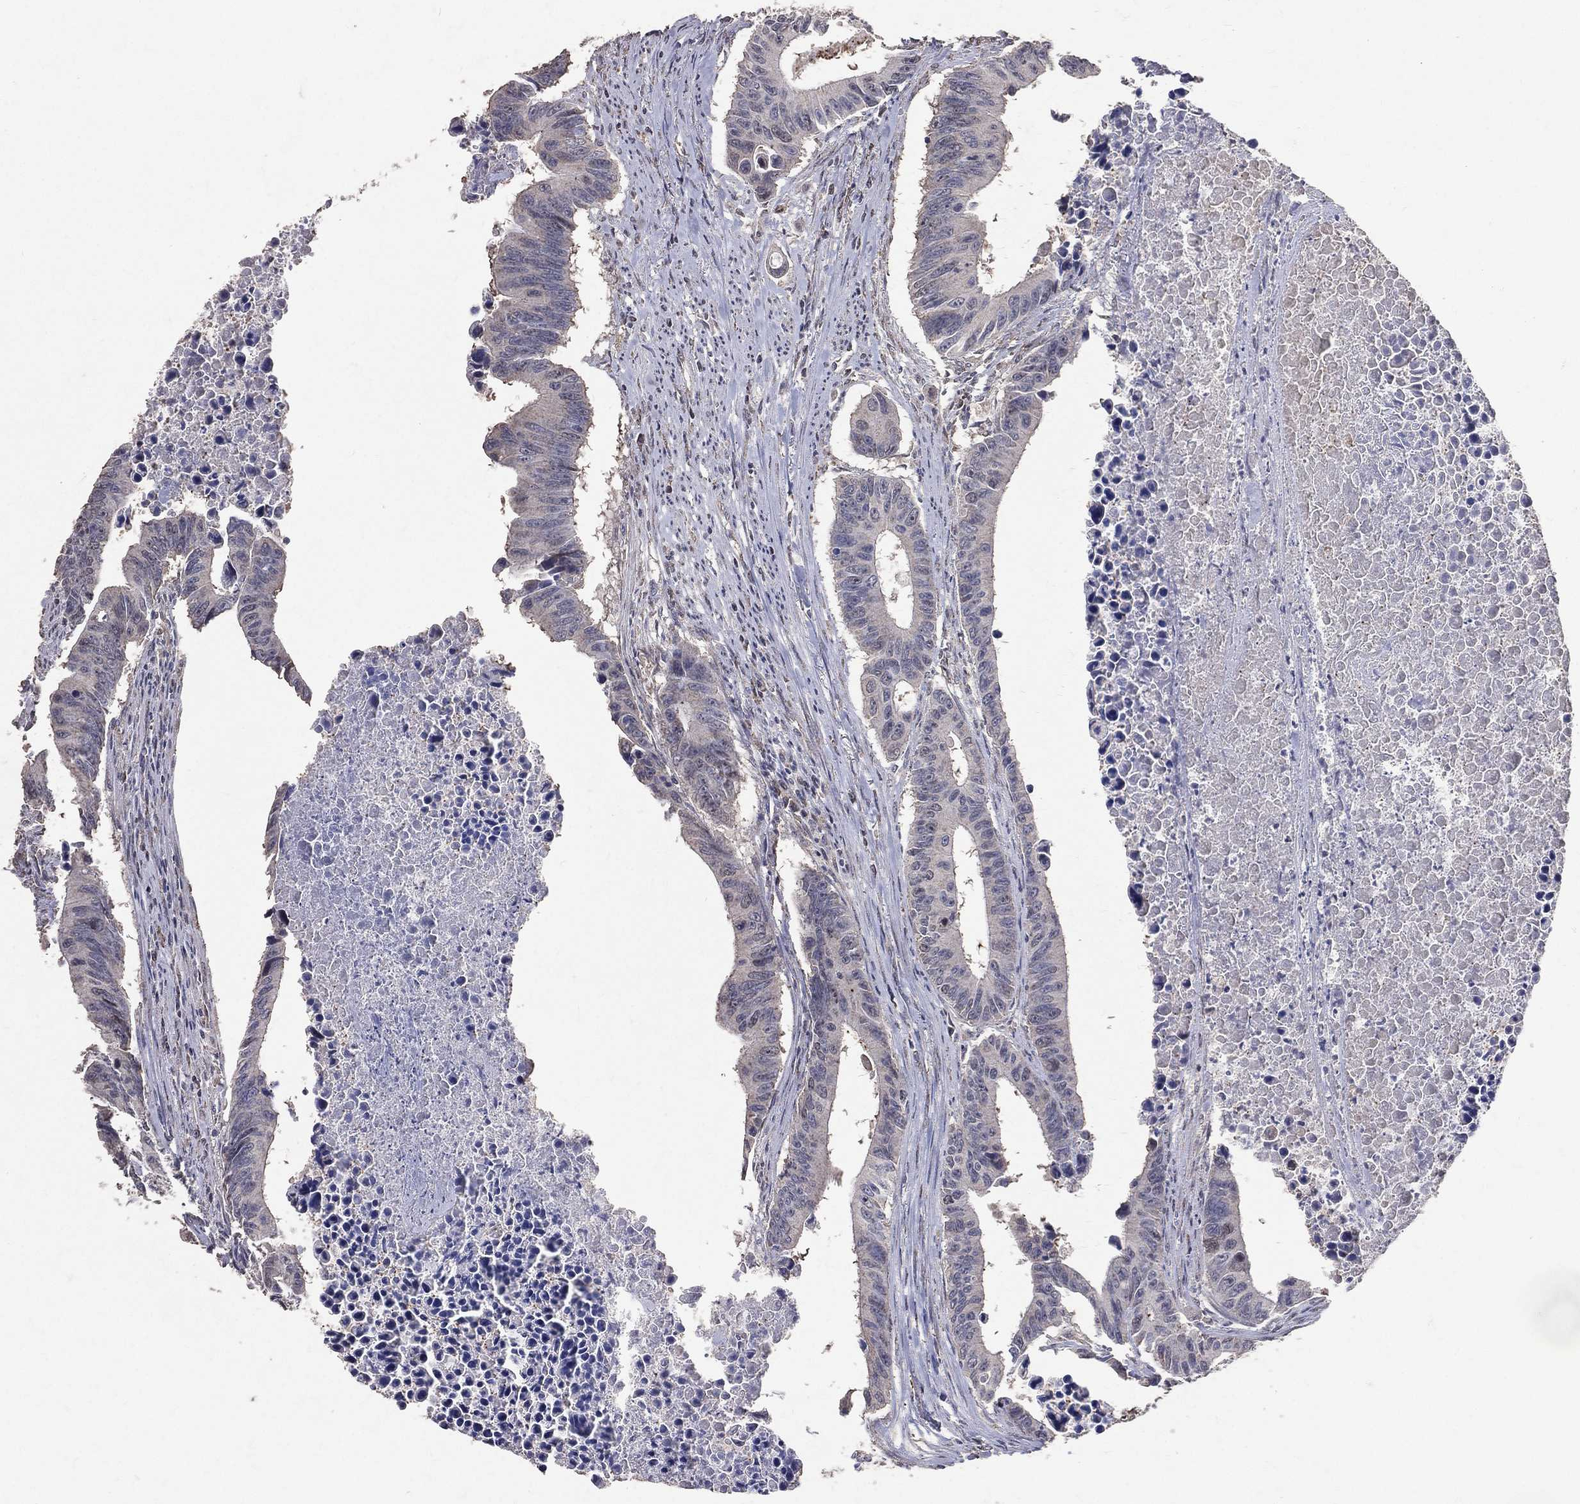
{"staining": {"intensity": "negative", "quantity": "none", "location": "none"}, "tissue": "colorectal cancer", "cell_type": "Tumor cells", "image_type": "cancer", "snomed": [{"axis": "morphology", "description": "Adenocarcinoma, NOS"}, {"axis": "topography", "description": "Colon"}], "caption": "This photomicrograph is of colorectal adenocarcinoma stained with immunohistochemistry to label a protein in brown with the nuclei are counter-stained blue. There is no positivity in tumor cells.", "gene": "LY6K", "patient": {"sex": "female", "age": 87}}